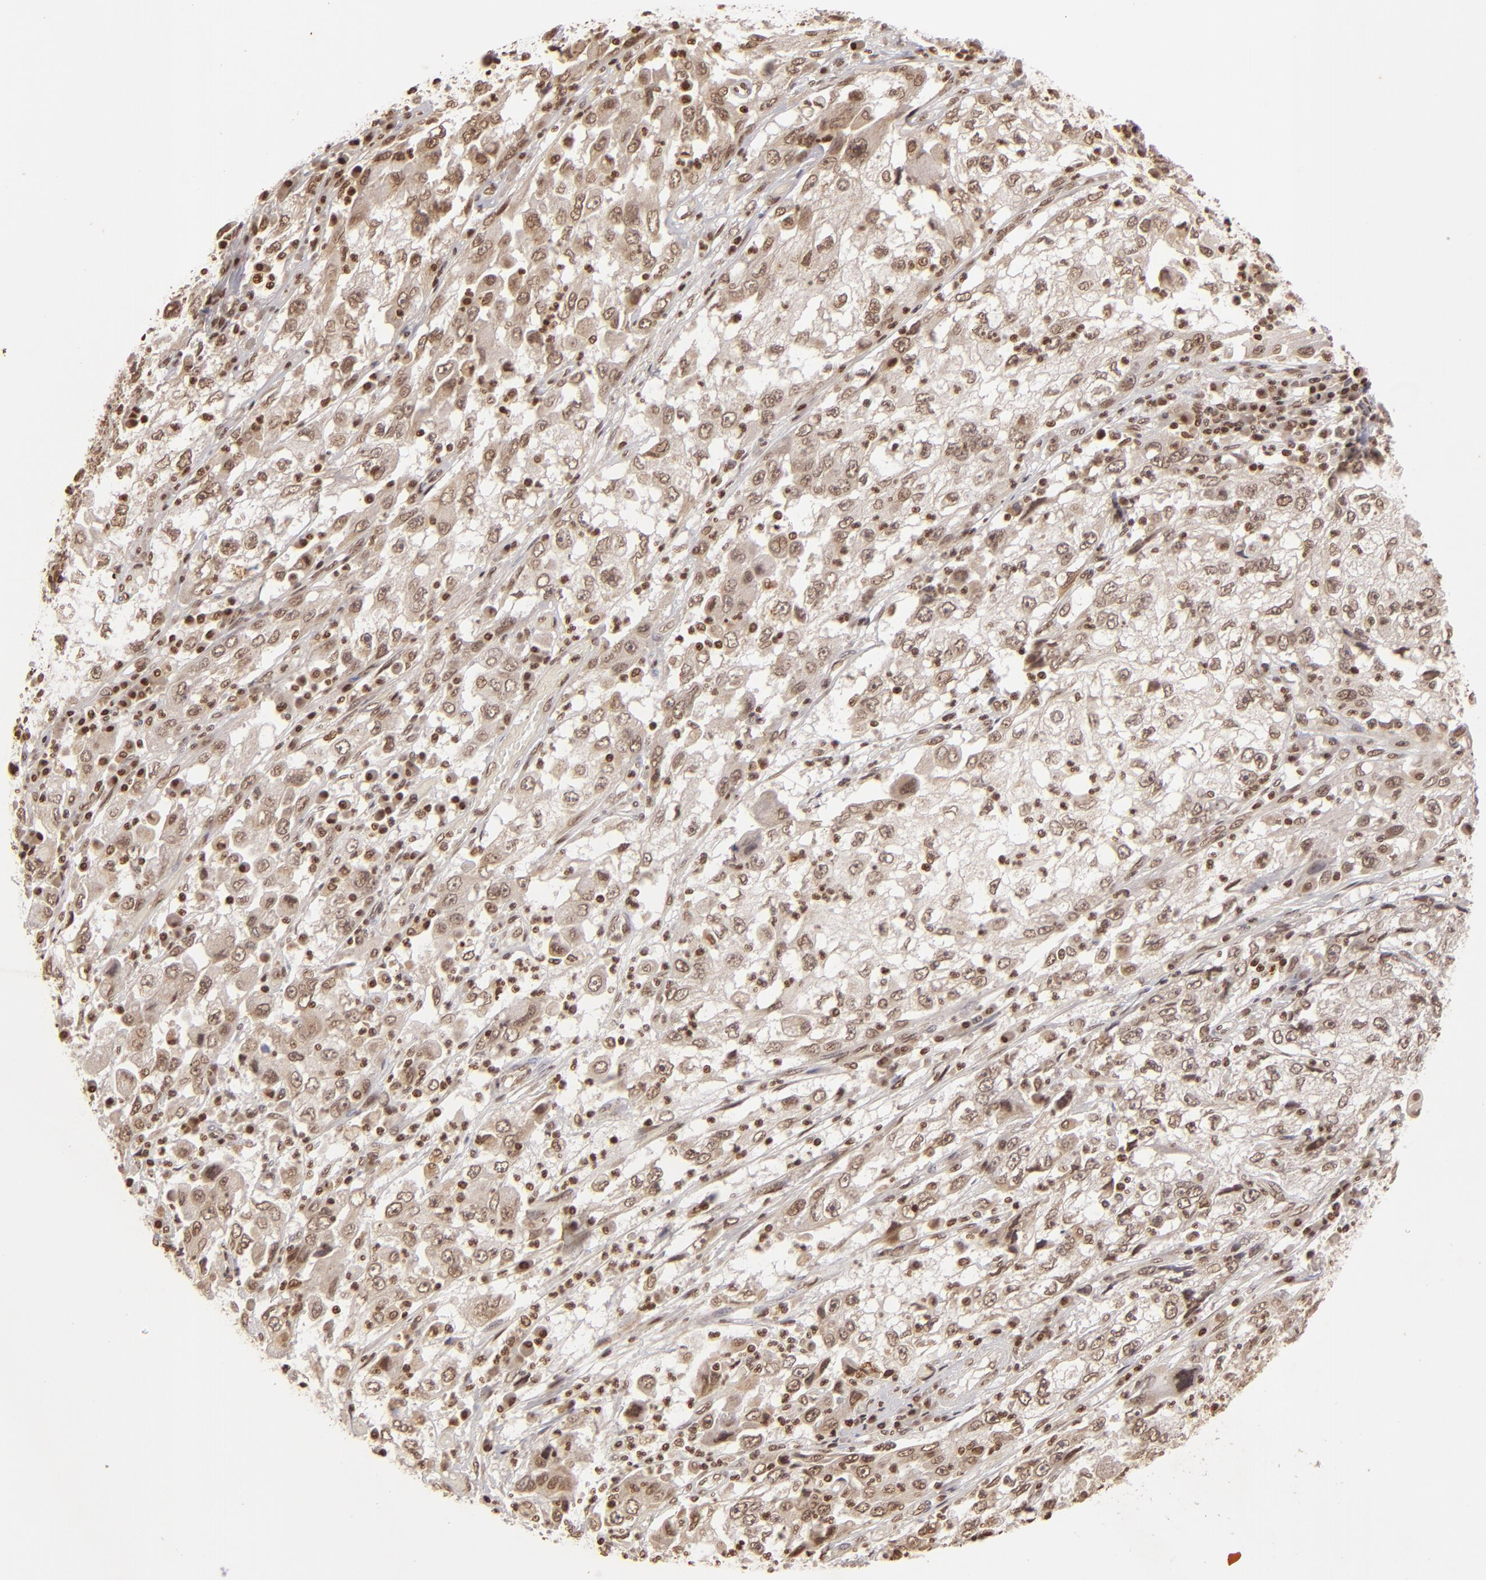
{"staining": {"intensity": "weak", "quantity": "25%-75%", "location": "nuclear"}, "tissue": "cervical cancer", "cell_type": "Tumor cells", "image_type": "cancer", "snomed": [{"axis": "morphology", "description": "Squamous cell carcinoma, NOS"}, {"axis": "topography", "description": "Cervix"}], "caption": "Immunohistochemical staining of human cervical cancer (squamous cell carcinoma) exhibits low levels of weak nuclear protein expression in about 25%-75% of tumor cells.", "gene": "CUL3", "patient": {"sex": "female", "age": 36}}